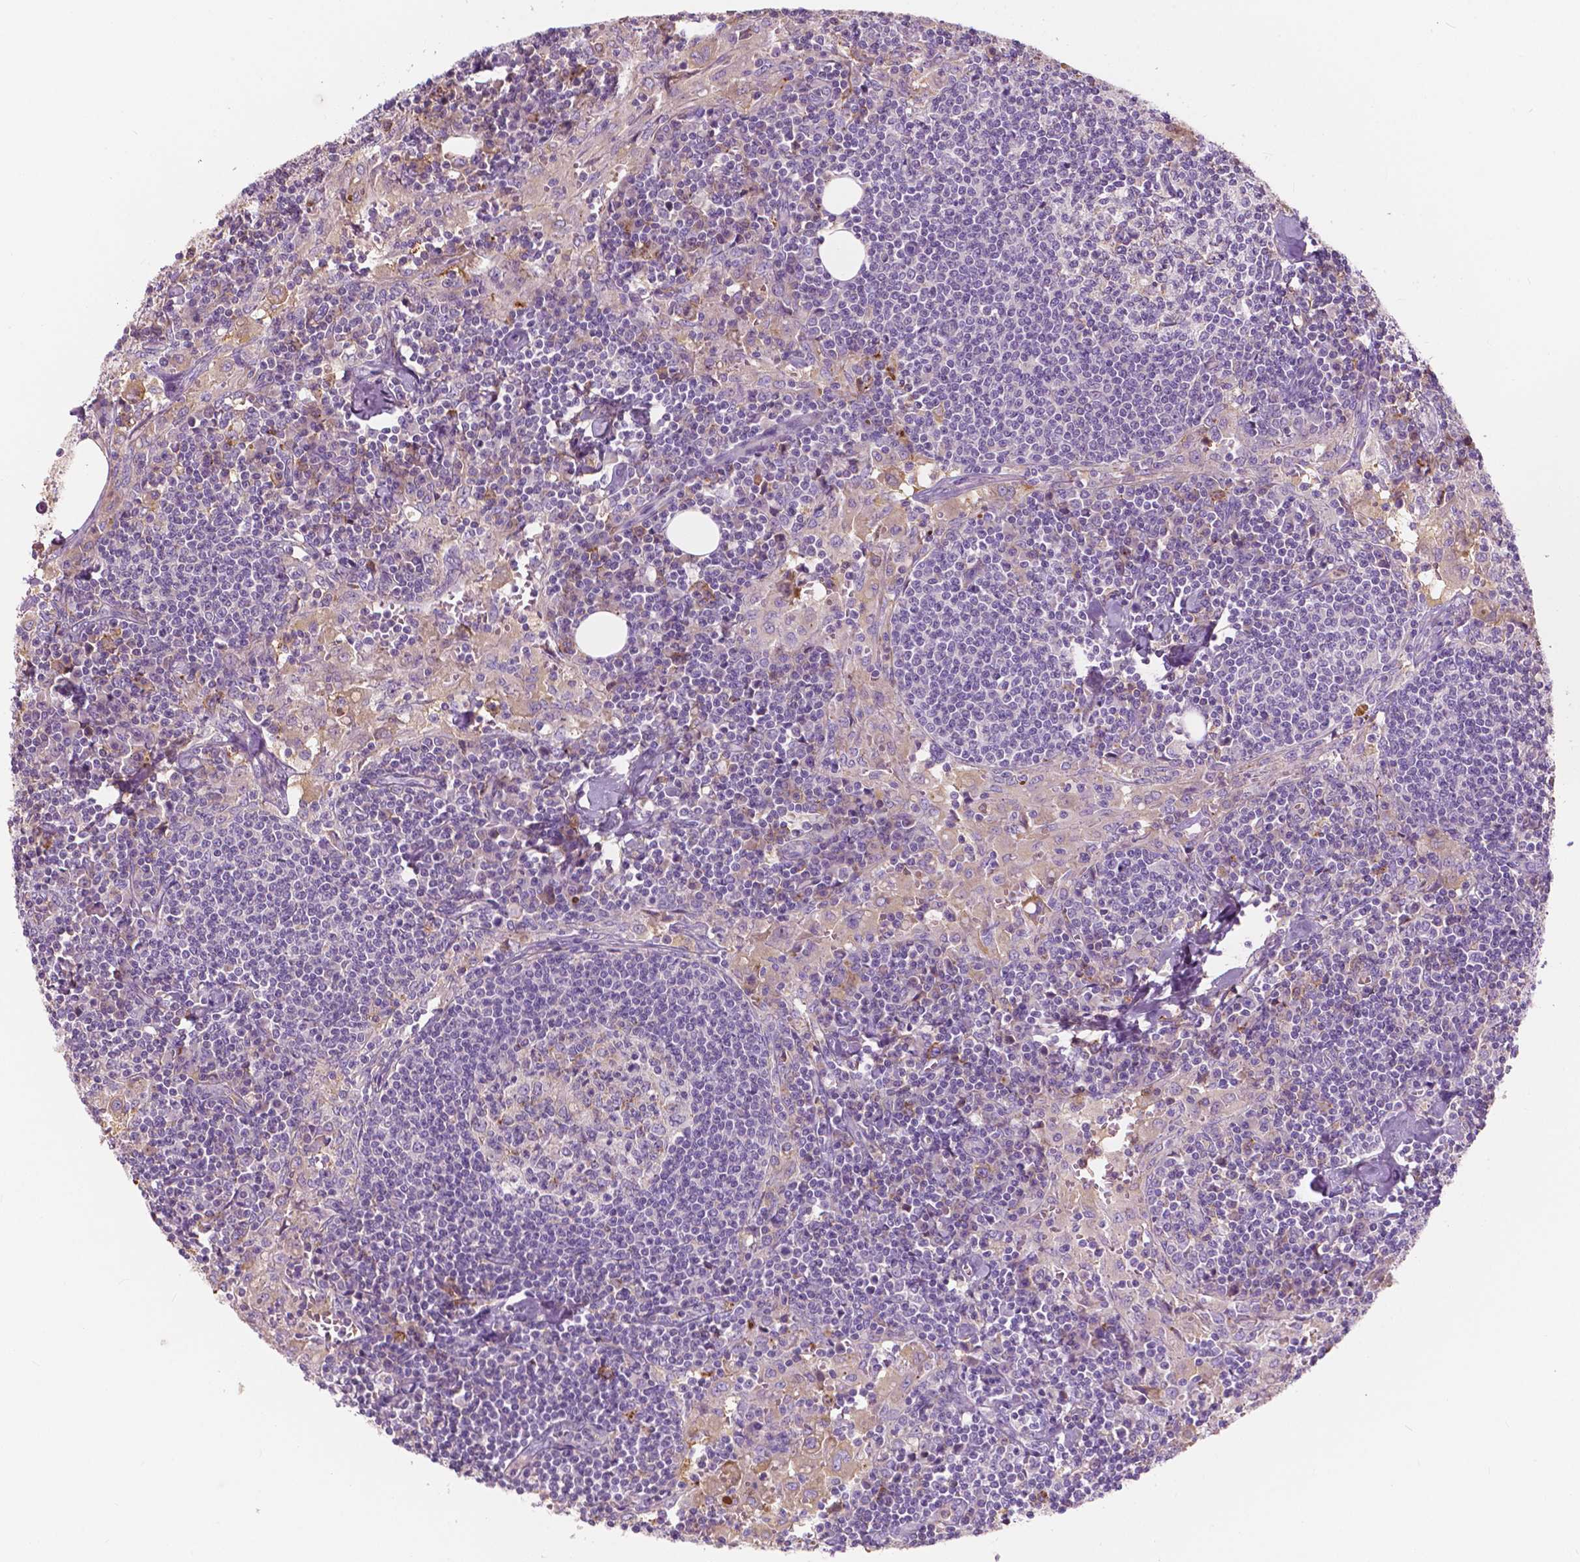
{"staining": {"intensity": "negative", "quantity": "none", "location": "none"}, "tissue": "lymph node", "cell_type": "Germinal center cells", "image_type": "normal", "snomed": [{"axis": "morphology", "description": "Normal tissue, NOS"}, {"axis": "topography", "description": "Lymph node"}], "caption": "Immunohistochemistry (IHC) micrograph of benign lymph node stained for a protein (brown), which demonstrates no positivity in germinal center cells.", "gene": "SEMA4A", "patient": {"sex": "male", "age": 55}}